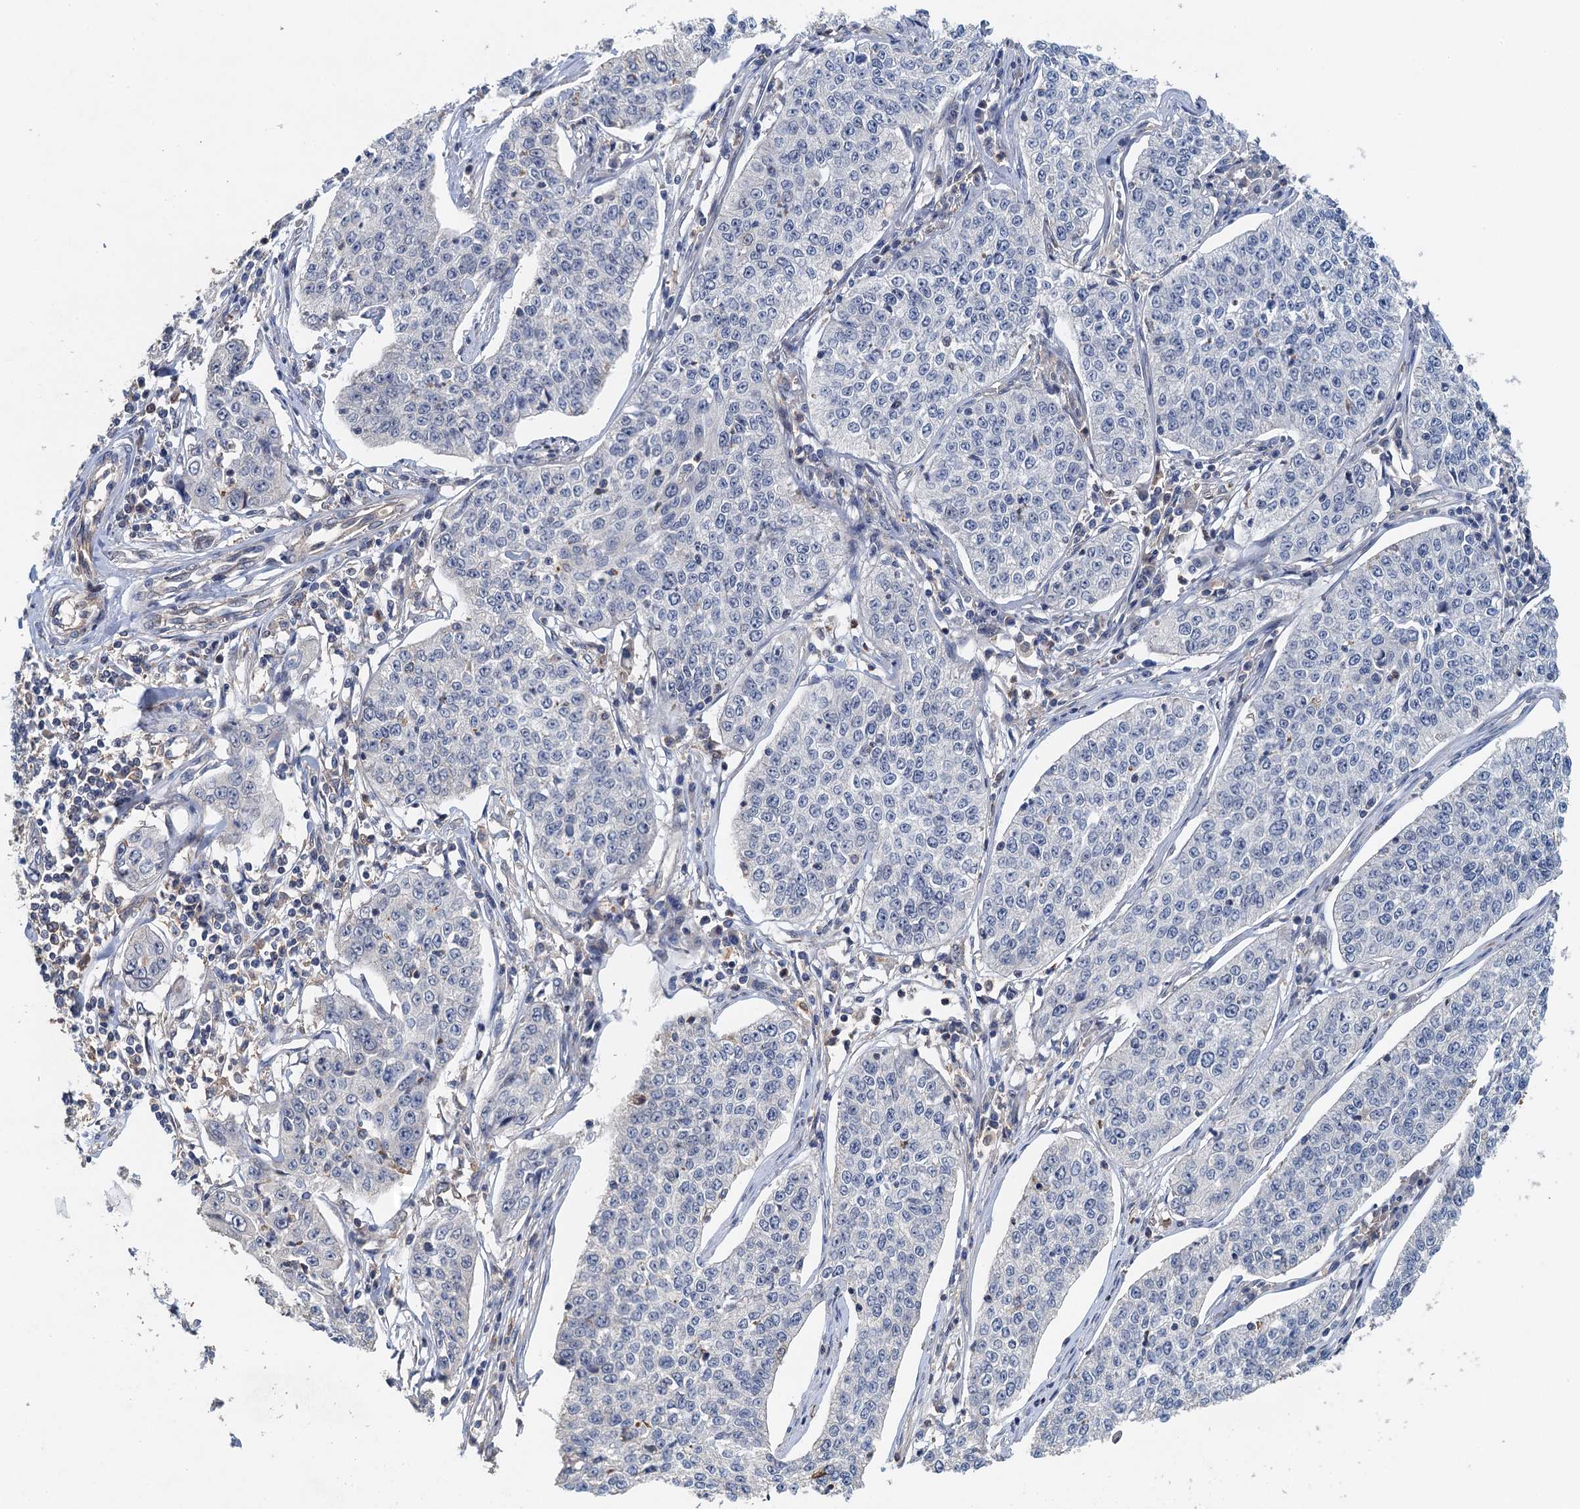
{"staining": {"intensity": "negative", "quantity": "none", "location": "none"}, "tissue": "cervical cancer", "cell_type": "Tumor cells", "image_type": "cancer", "snomed": [{"axis": "morphology", "description": "Squamous cell carcinoma, NOS"}, {"axis": "topography", "description": "Cervix"}], "caption": "An immunohistochemistry (IHC) image of cervical cancer is shown. There is no staining in tumor cells of cervical cancer.", "gene": "RSAD2", "patient": {"sex": "female", "age": 35}}